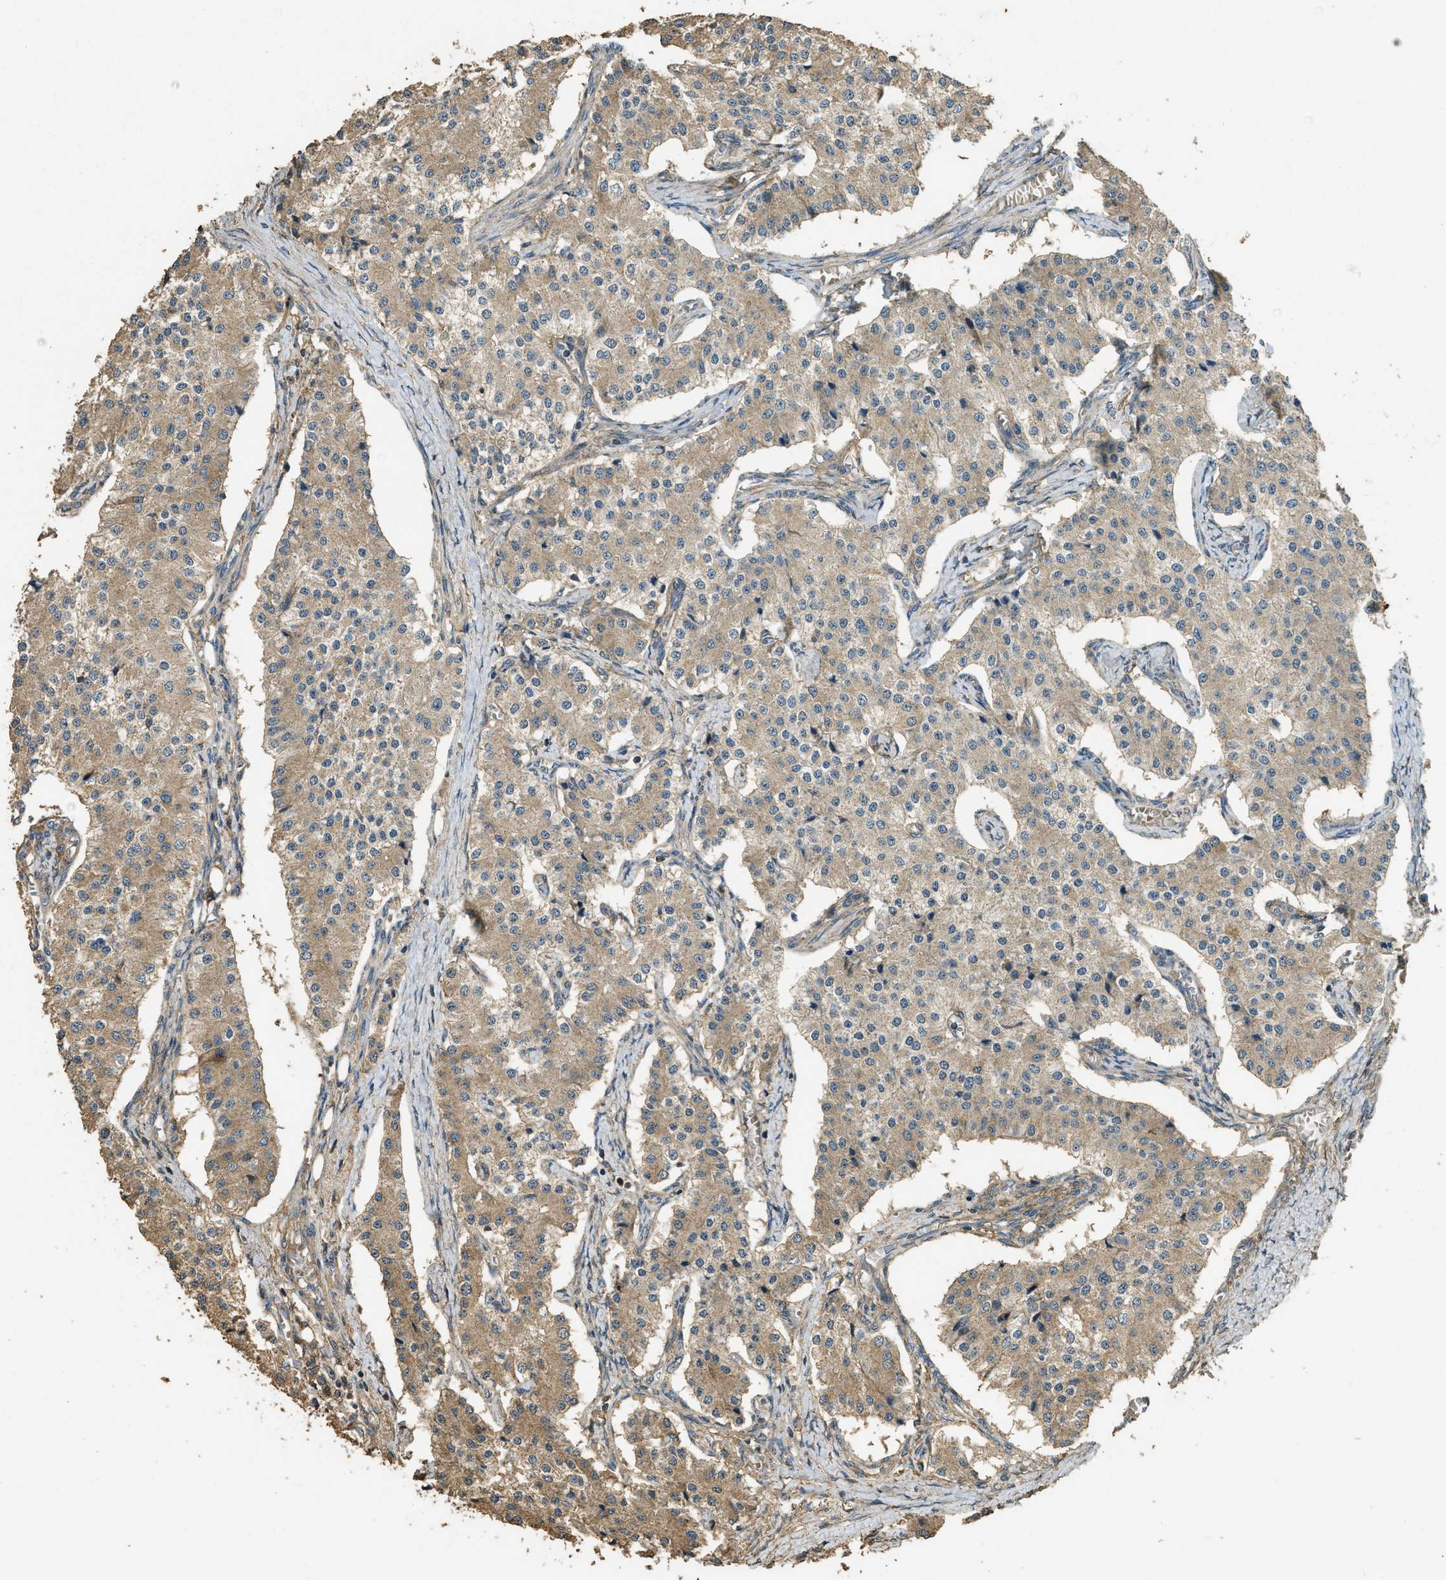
{"staining": {"intensity": "moderate", "quantity": ">75%", "location": "cytoplasmic/membranous"}, "tissue": "carcinoid", "cell_type": "Tumor cells", "image_type": "cancer", "snomed": [{"axis": "morphology", "description": "Carcinoid, malignant, NOS"}, {"axis": "topography", "description": "Colon"}], "caption": "Immunohistochemical staining of carcinoid displays medium levels of moderate cytoplasmic/membranous expression in about >75% of tumor cells.", "gene": "CD276", "patient": {"sex": "female", "age": 52}}